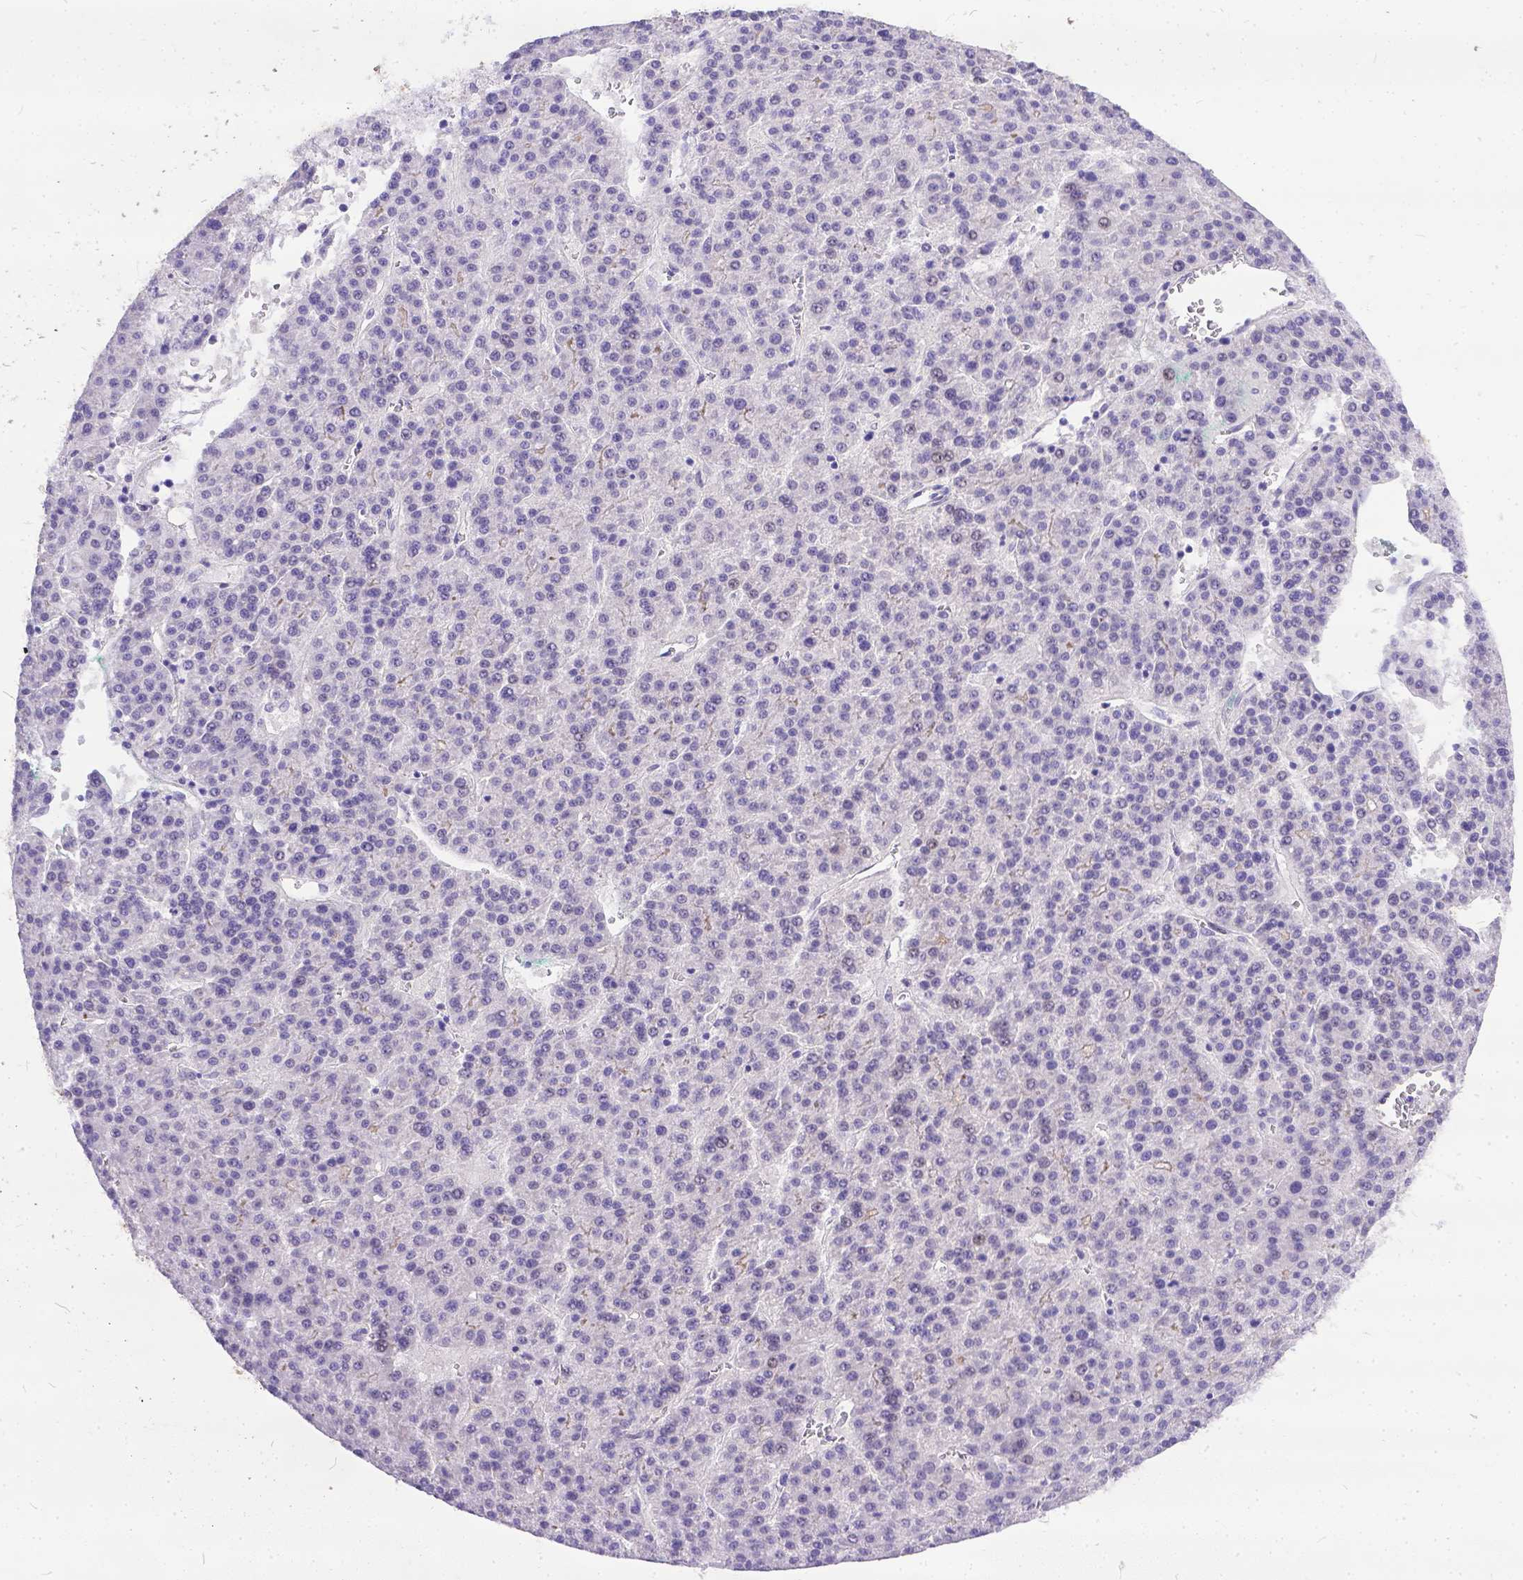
{"staining": {"intensity": "negative", "quantity": "none", "location": "none"}, "tissue": "liver cancer", "cell_type": "Tumor cells", "image_type": "cancer", "snomed": [{"axis": "morphology", "description": "Carcinoma, Hepatocellular, NOS"}, {"axis": "topography", "description": "Liver"}], "caption": "High magnification brightfield microscopy of liver cancer (hepatocellular carcinoma) stained with DAB (3,3'-diaminobenzidine) (brown) and counterstained with hematoxylin (blue): tumor cells show no significant staining. Nuclei are stained in blue.", "gene": "DLEC1", "patient": {"sex": "female", "age": 58}}